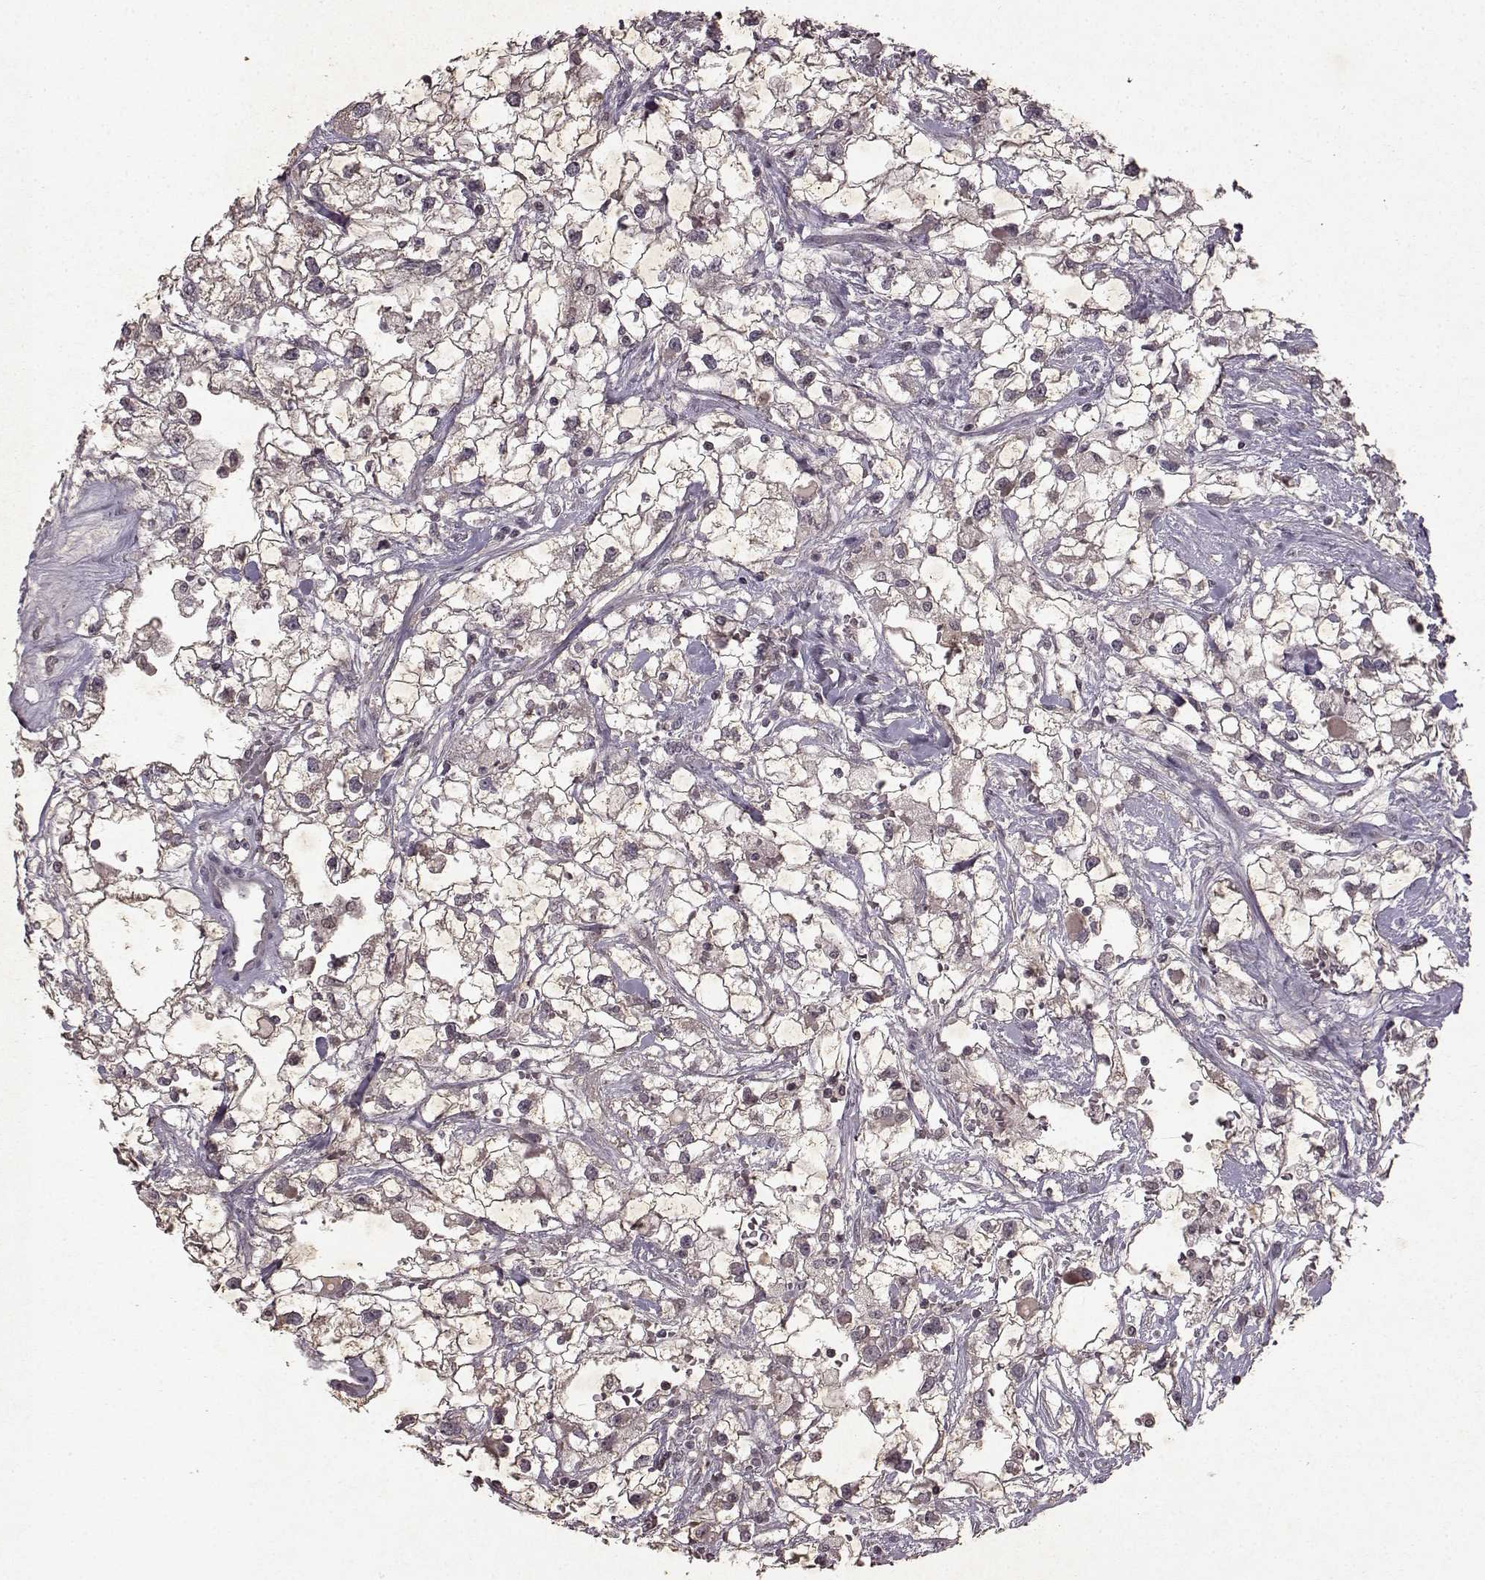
{"staining": {"intensity": "negative", "quantity": "none", "location": "none"}, "tissue": "renal cancer", "cell_type": "Tumor cells", "image_type": "cancer", "snomed": [{"axis": "morphology", "description": "Adenocarcinoma, NOS"}, {"axis": "topography", "description": "Kidney"}], "caption": "High power microscopy image of an IHC image of renal cancer, revealing no significant staining in tumor cells.", "gene": "LHB", "patient": {"sex": "male", "age": 59}}